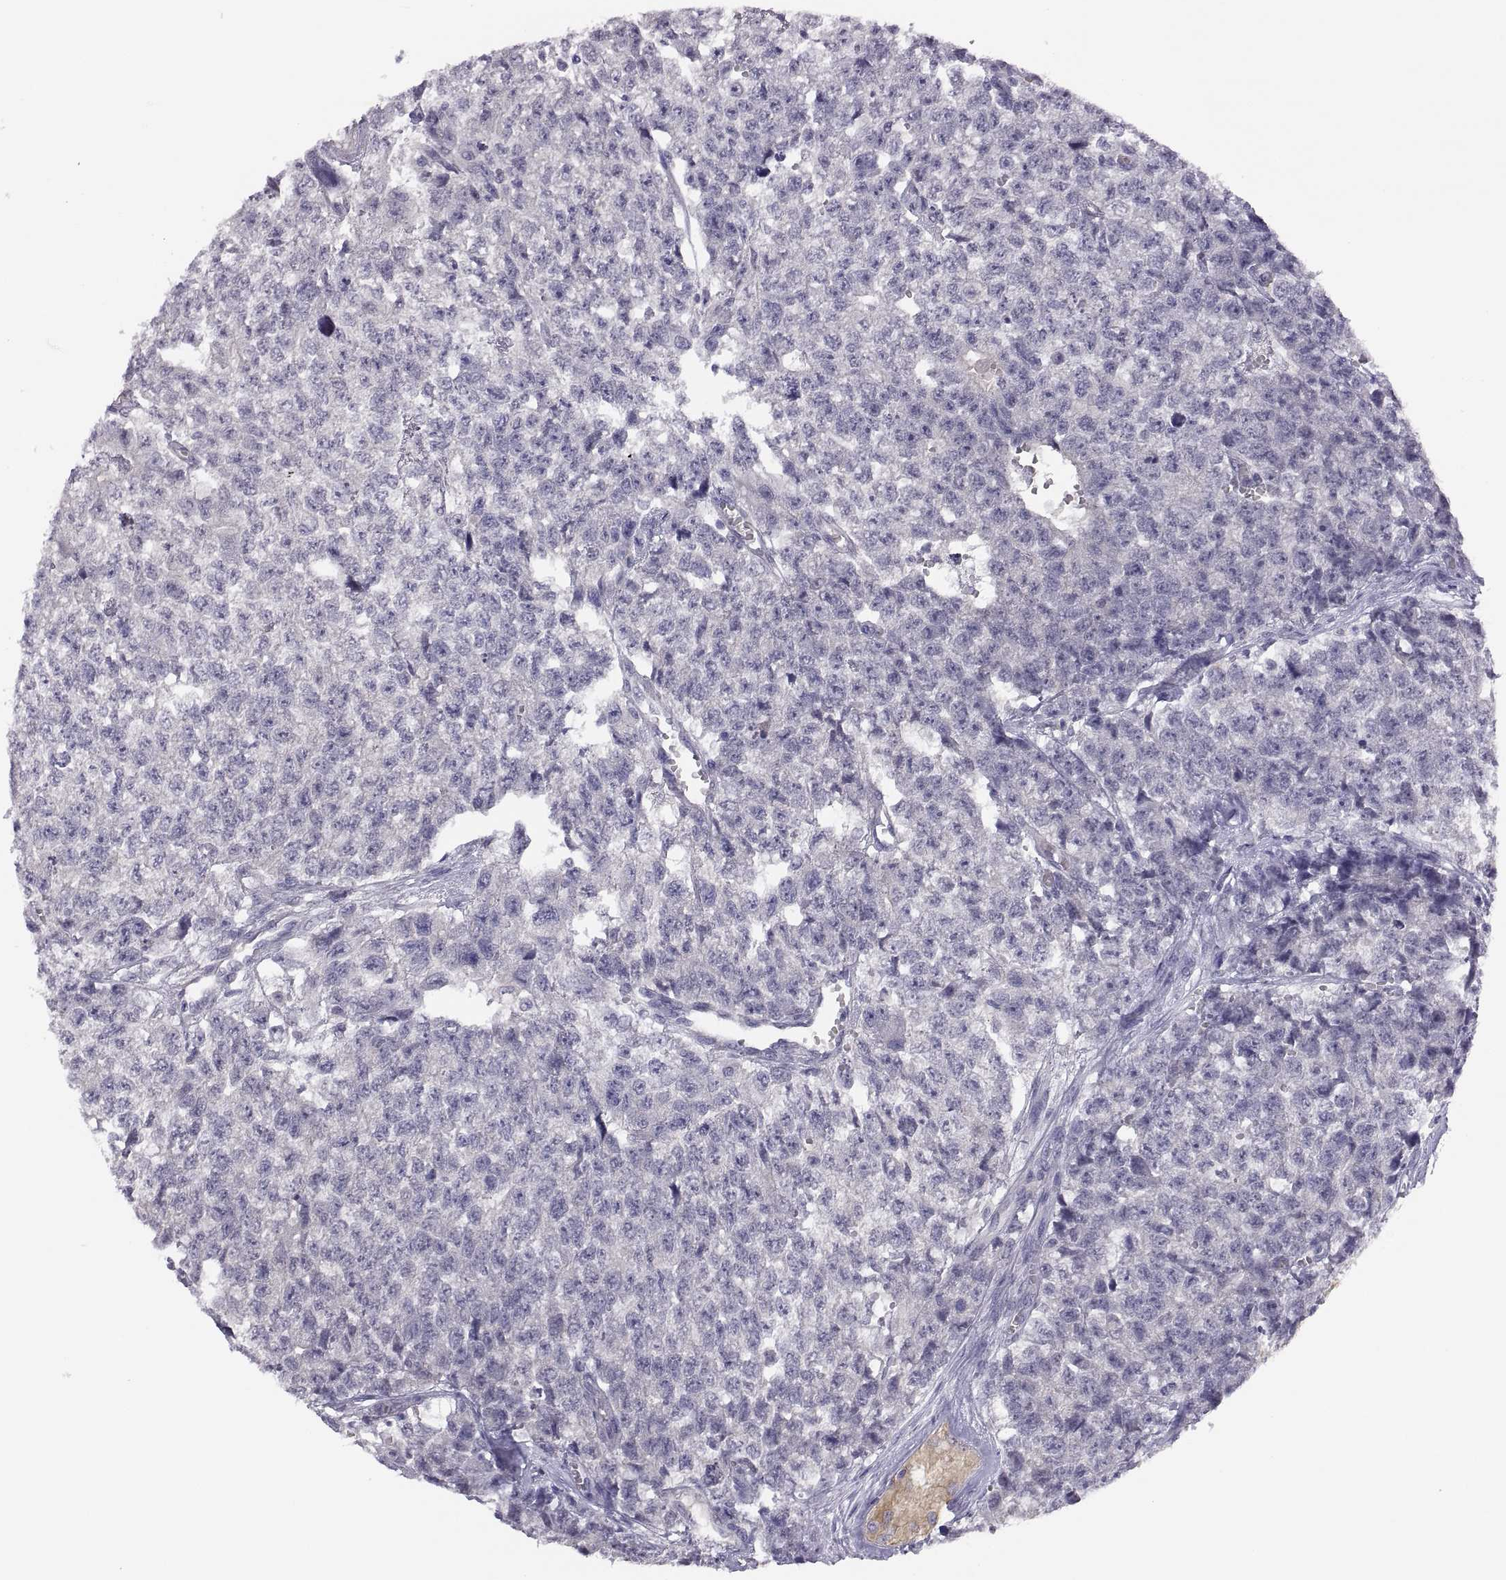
{"staining": {"intensity": "negative", "quantity": "none", "location": "none"}, "tissue": "testis cancer", "cell_type": "Tumor cells", "image_type": "cancer", "snomed": [{"axis": "morphology", "description": "Seminoma, NOS"}, {"axis": "morphology", "description": "Carcinoma, Embryonal, NOS"}, {"axis": "topography", "description": "Testis"}], "caption": "Tumor cells are negative for brown protein staining in testis cancer (seminoma).", "gene": "STRC", "patient": {"sex": "male", "age": 22}}